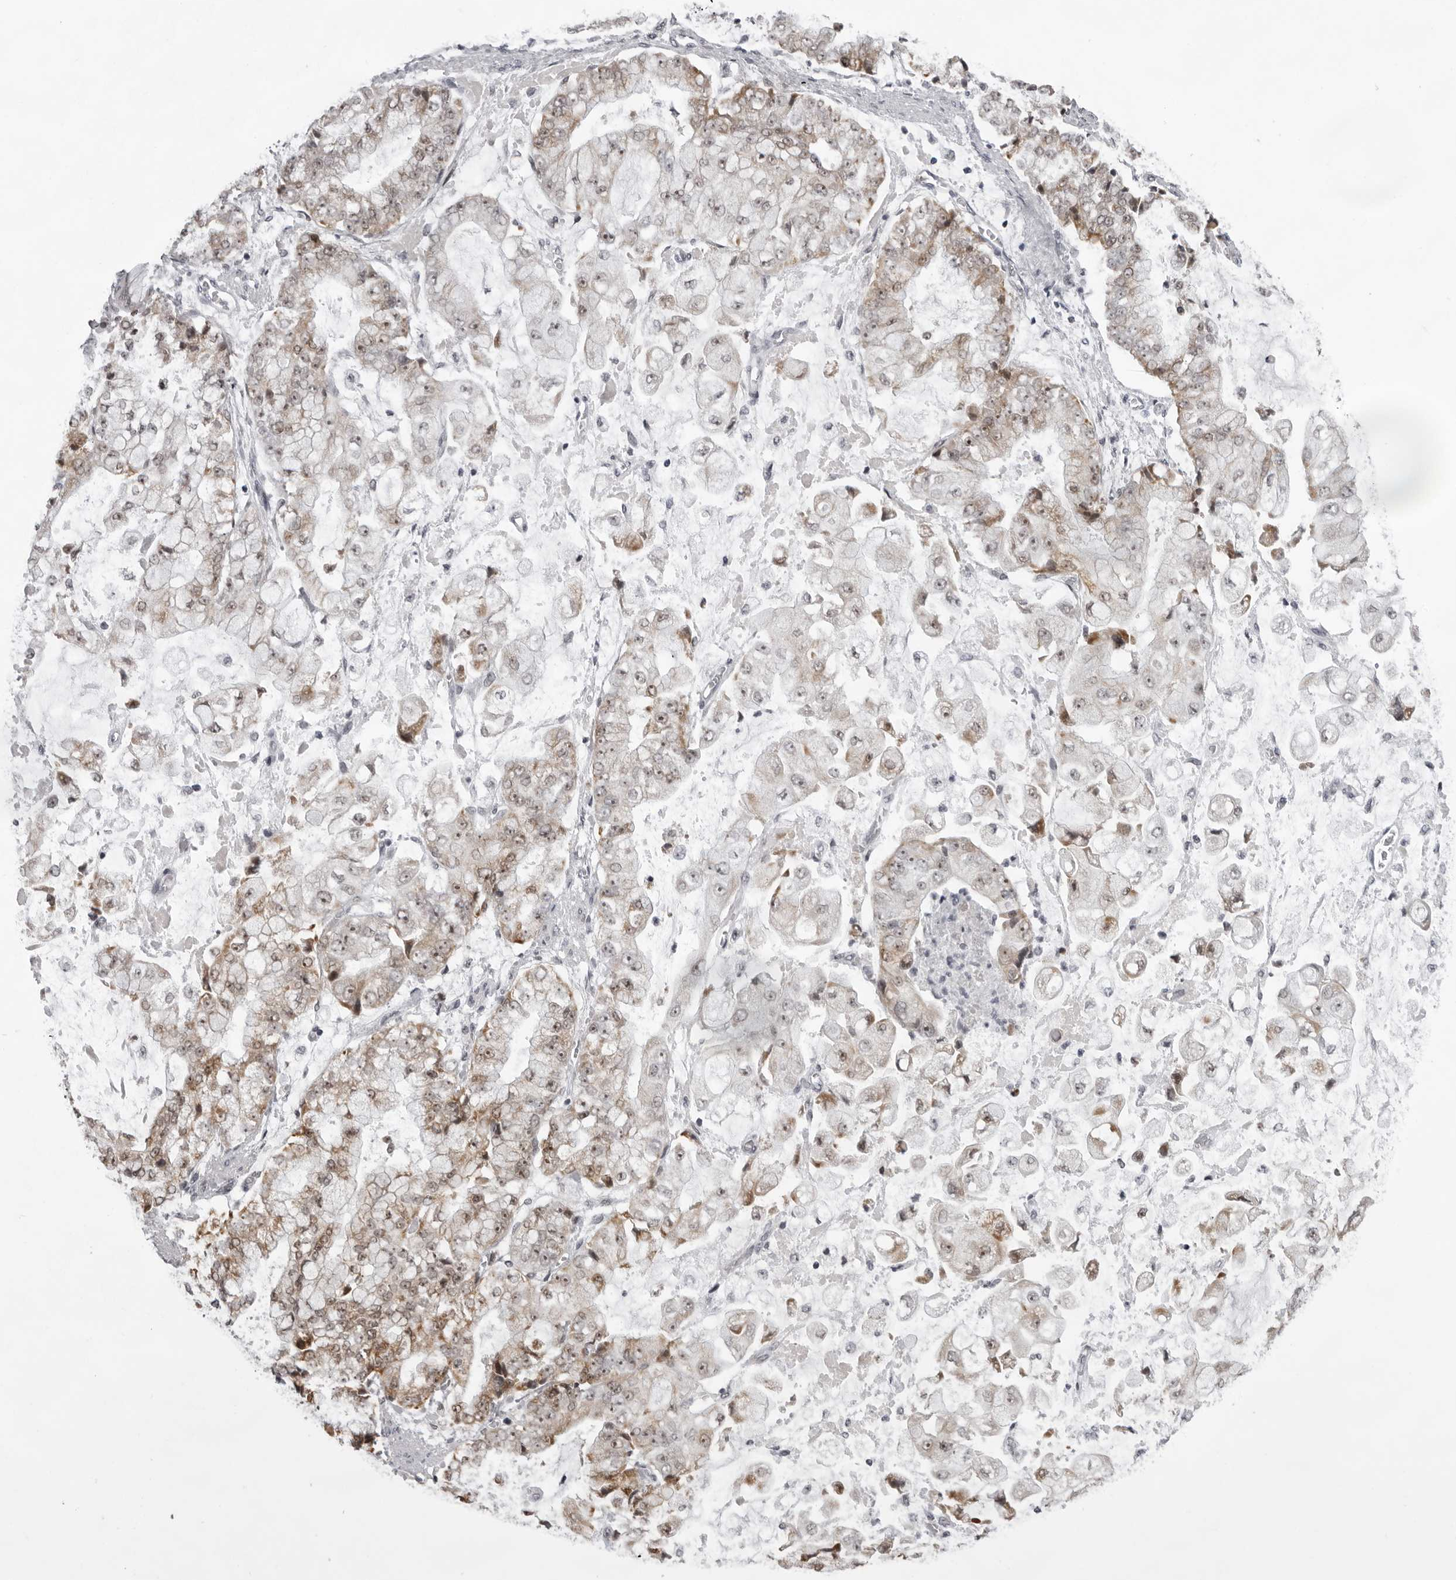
{"staining": {"intensity": "moderate", "quantity": ">75%", "location": "cytoplasmic/membranous,nuclear"}, "tissue": "stomach cancer", "cell_type": "Tumor cells", "image_type": "cancer", "snomed": [{"axis": "morphology", "description": "Adenocarcinoma, NOS"}, {"axis": "topography", "description": "Stomach"}], "caption": "About >75% of tumor cells in human adenocarcinoma (stomach) demonstrate moderate cytoplasmic/membranous and nuclear protein expression as visualized by brown immunohistochemical staining.", "gene": "EXOSC10", "patient": {"sex": "male", "age": 76}}